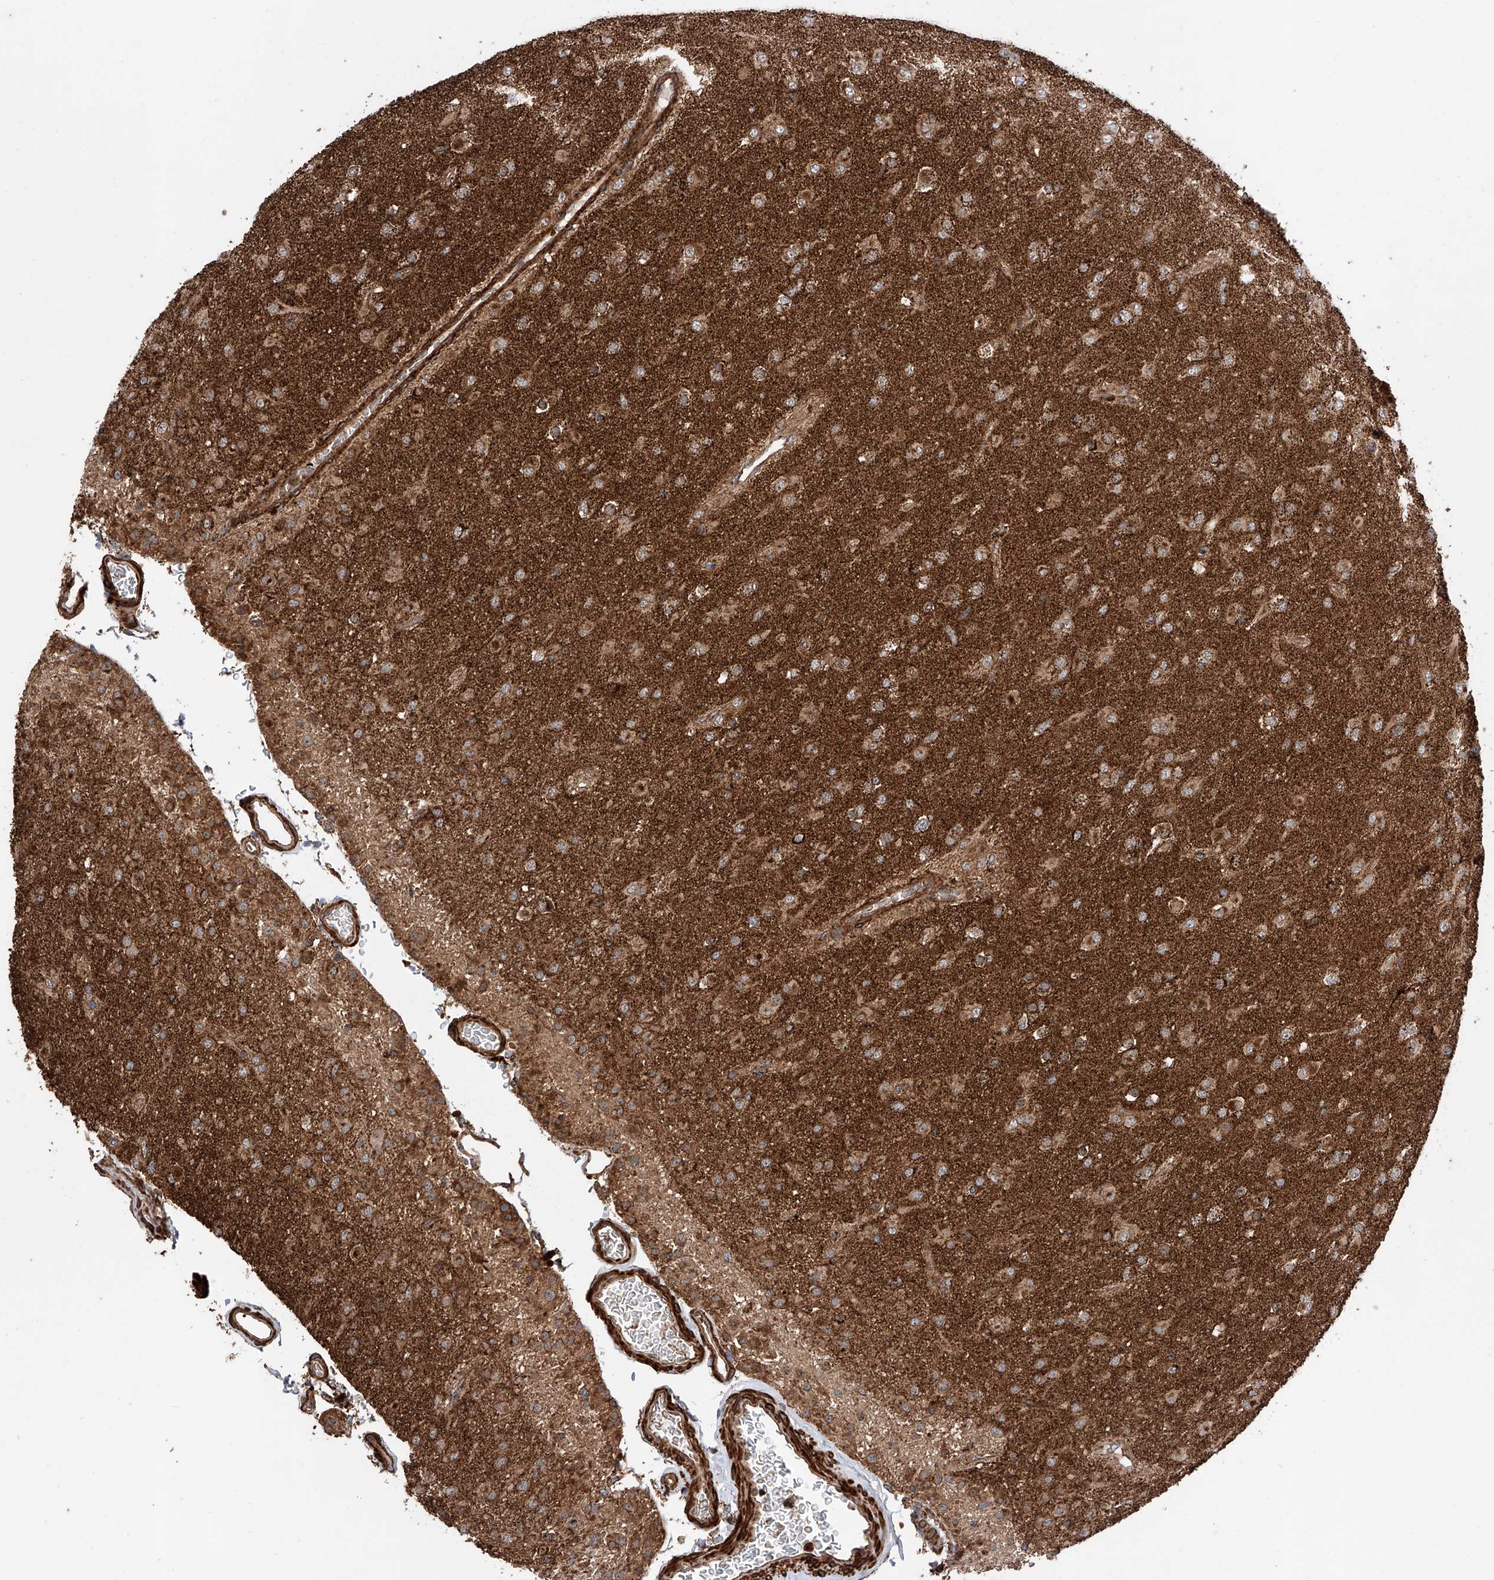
{"staining": {"intensity": "moderate", "quantity": ">75%", "location": "cytoplasmic/membranous"}, "tissue": "glioma", "cell_type": "Tumor cells", "image_type": "cancer", "snomed": [{"axis": "morphology", "description": "Glioma, malignant, Low grade"}, {"axis": "topography", "description": "Brain"}], "caption": "Tumor cells reveal medium levels of moderate cytoplasmic/membranous expression in approximately >75% of cells in human malignant glioma (low-grade). The staining was performed using DAB, with brown indicating positive protein expression. Nuclei are stained blue with hematoxylin.", "gene": "PISD", "patient": {"sex": "male", "age": 65}}